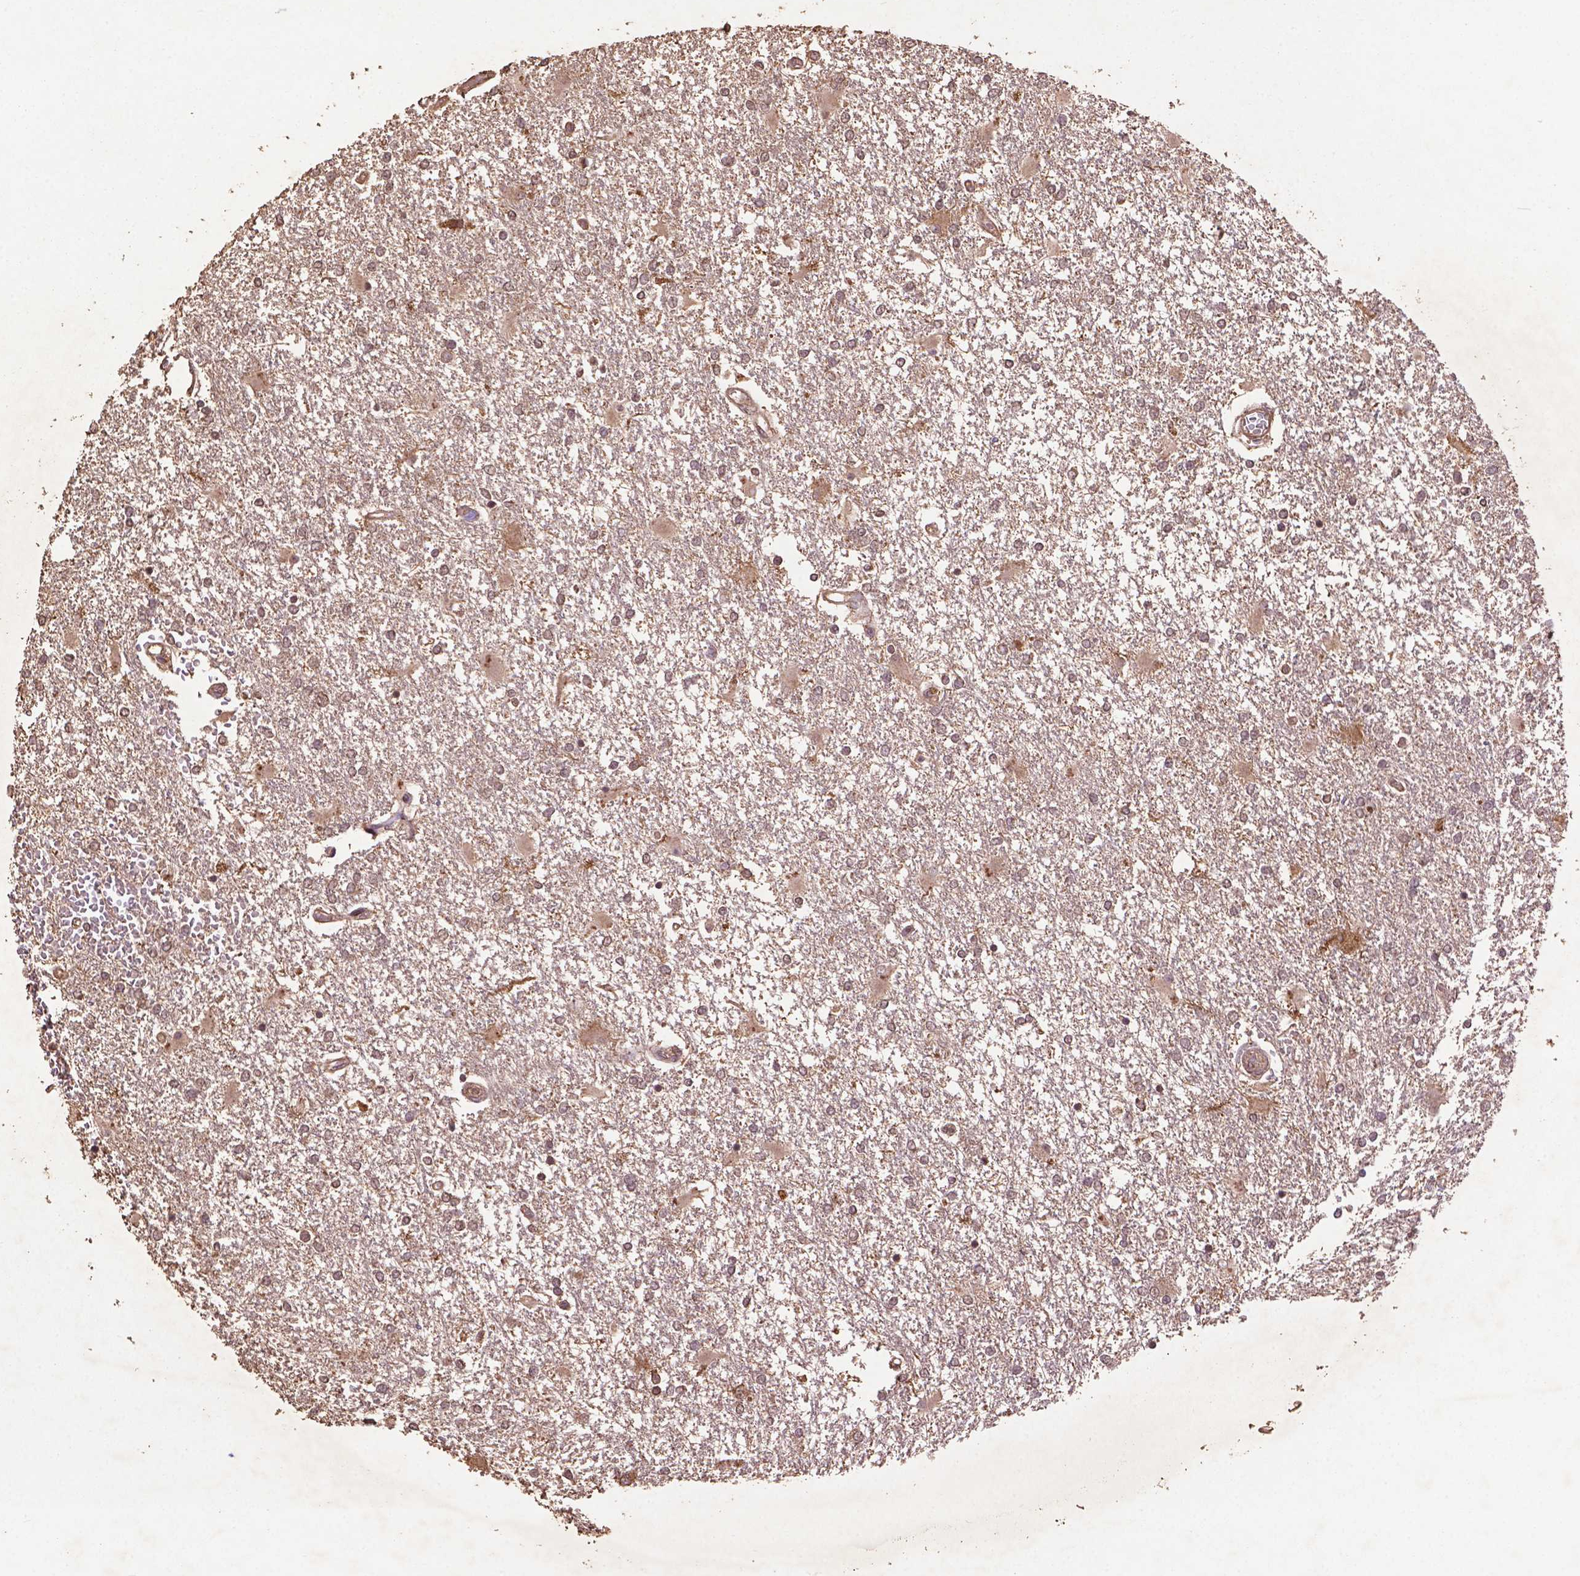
{"staining": {"intensity": "weak", "quantity": ">75%", "location": "cytoplasmic/membranous"}, "tissue": "glioma", "cell_type": "Tumor cells", "image_type": "cancer", "snomed": [{"axis": "morphology", "description": "Glioma, malignant, High grade"}, {"axis": "topography", "description": "Cerebral cortex"}], "caption": "DAB immunohistochemical staining of malignant glioma (high-grade) exhibits weak cytoplasmic/membranous protein positivity in approximately >75% of tumor cells.", "gene": "BABAM1", "patient": {"sex": "male", "age": 79}}